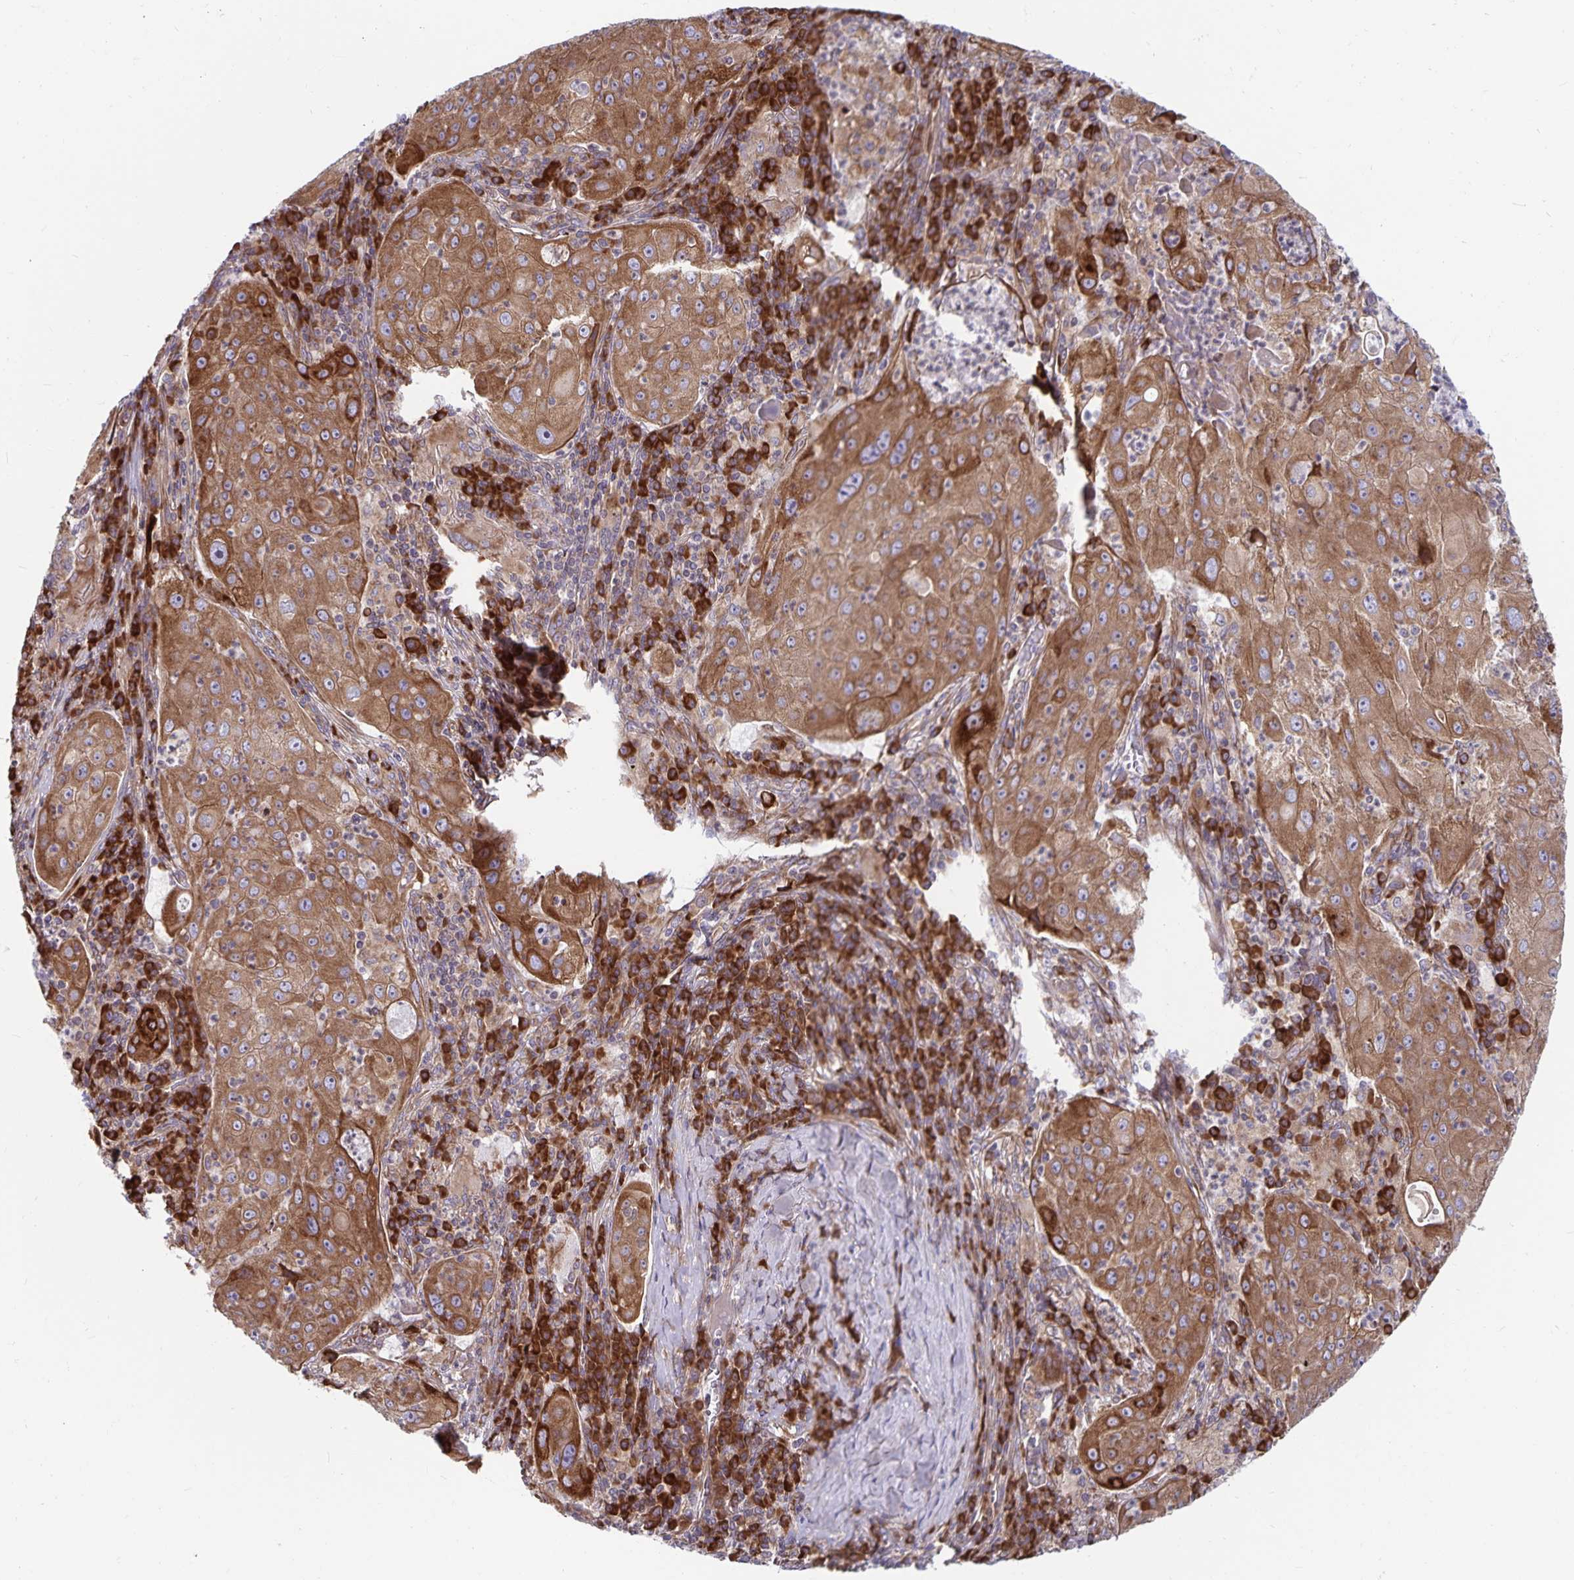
{"staining": {"intensity": "moderate", "quantity": ">75%", "location": "cytoplasmic/membranous"}, "tissue": "lung cancer", "cell_type": "Tumor cells", "image_type": "cancer", "snomed": [{"axis": "morphology", "description": "Squamous cell carcinoma, NOS"}, {"axis": "topography", "description": "Lung"}], "caption": "Moderate cytoplasmic/membranous positivity for a protein is seen in approximately >75% of tumor cells of squamous cell carcinoma (lung) using immunohistochemistry.", "gene": "SEC62", "patient": {"sex": "female", "age": 59}}